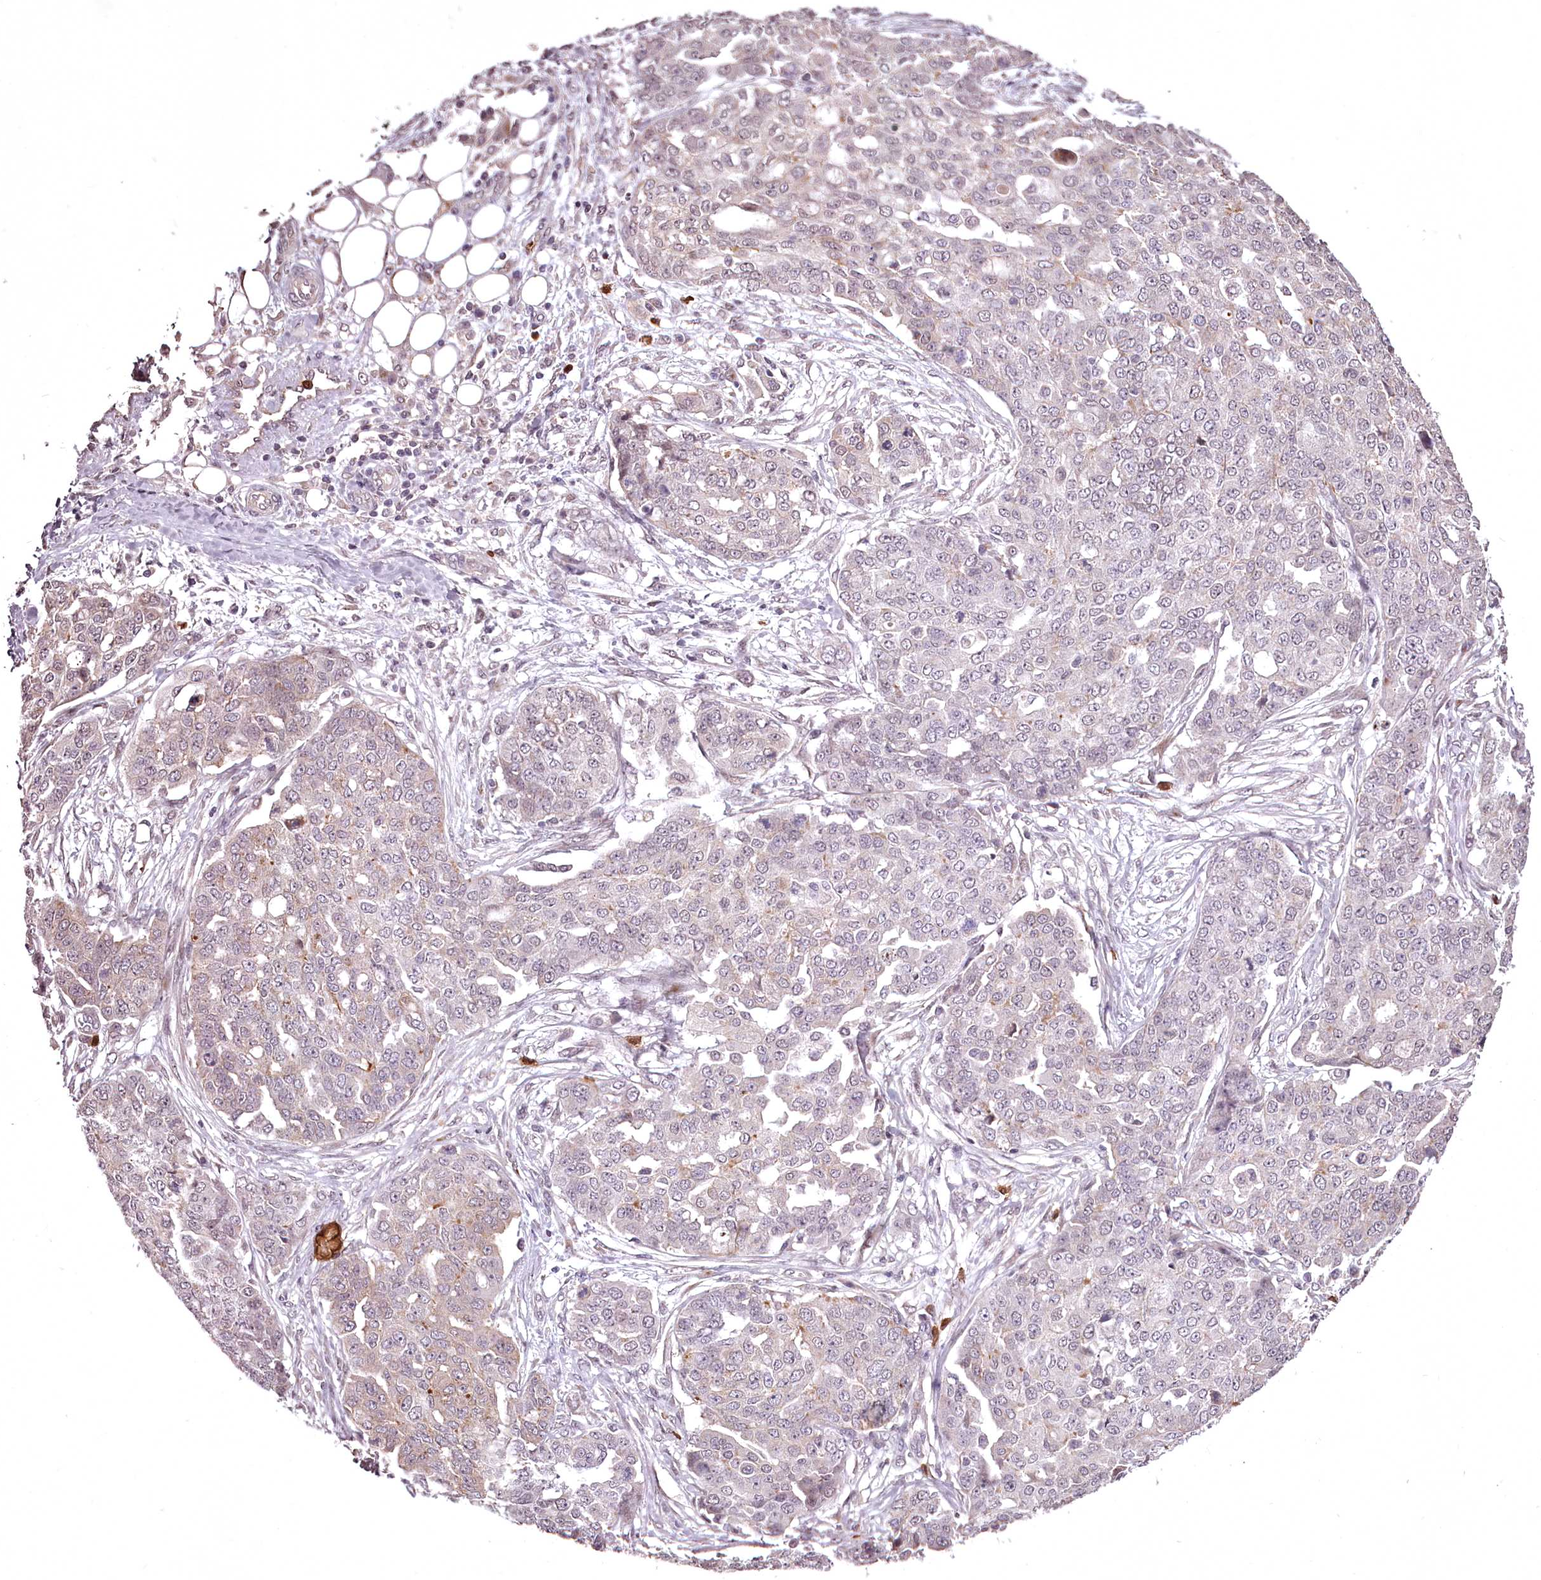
{"staining": {"intensity": "weak", "quantity": "<25%", "location": "cytoplasmic/membranous"}, "tissue": "ovarian cancer", "cell_type": "Tumor cells", "image_type": "cancer", "snomed": [{"axis": "morphology", "description": "Cystadenocarcinoma, serous, NOS"}, {"axis": "topography", "description": "Soft tissue"}, {"axis": "topography", "description": "Ovary"}], "caption": "The image displays no staining of tumor cells in ovarian cancer.", "gene": "ADRA1D", "patient": {"sex": "female", "age": 57}}